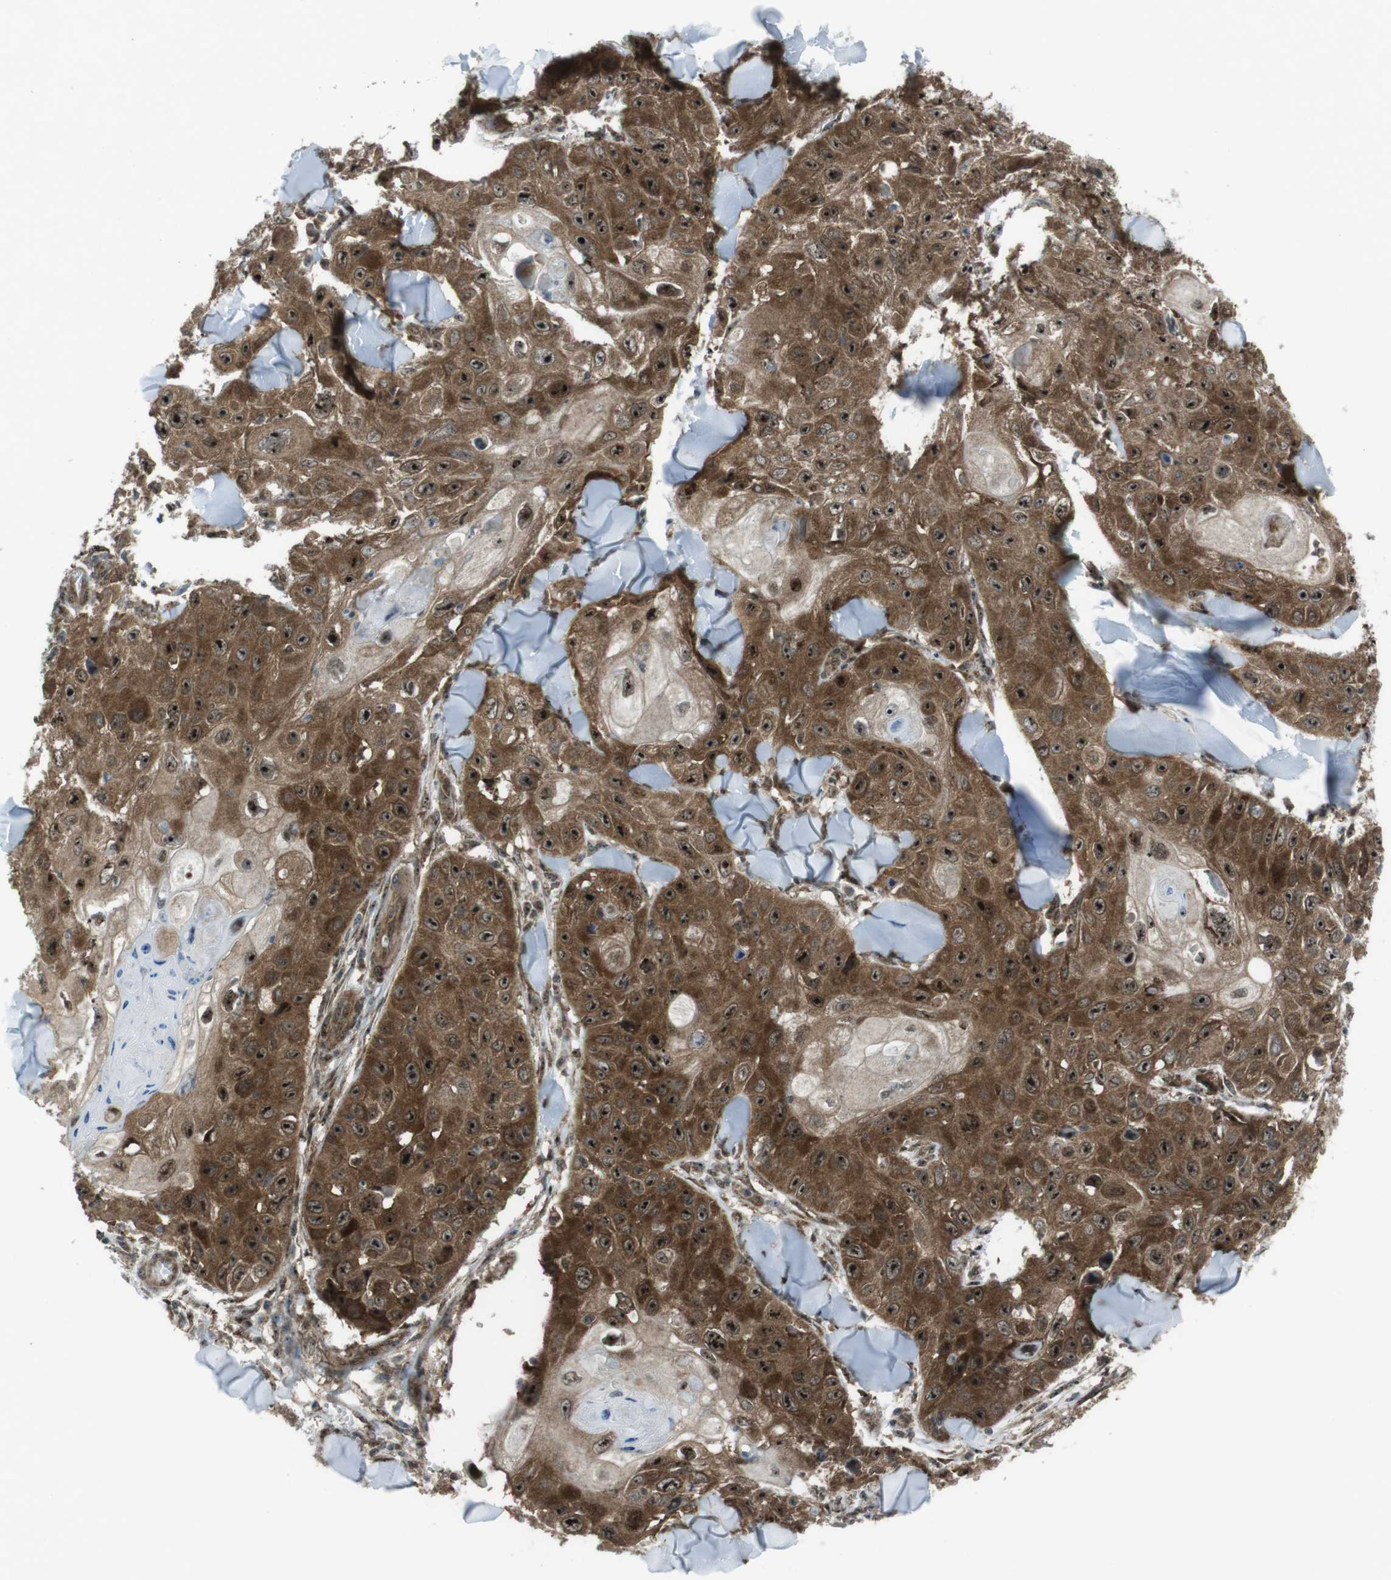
{"staining": {"intensity": "moderate", "quantity": ">75%", "location": "cytoplasmic/membranous,nuclear"}, "tissue": "skin cancer", "cell_type": "Tumor cells", "image_type": "cancer", "snomed": [{"axis": "morphology", "description": "Squamous cell carcinoma, NOS"}, {"axis": "topography", "description": "Skin"}], "caption": "About >75% of tumor cells in skin squamous cell carcinoma display moderate cytoplasmic/membranous and nuclear protein positivity as visualized by brown immunohistochemical staining.", "gene": "CSNK1D", "patient": {"sex": "male", "age": 86}}